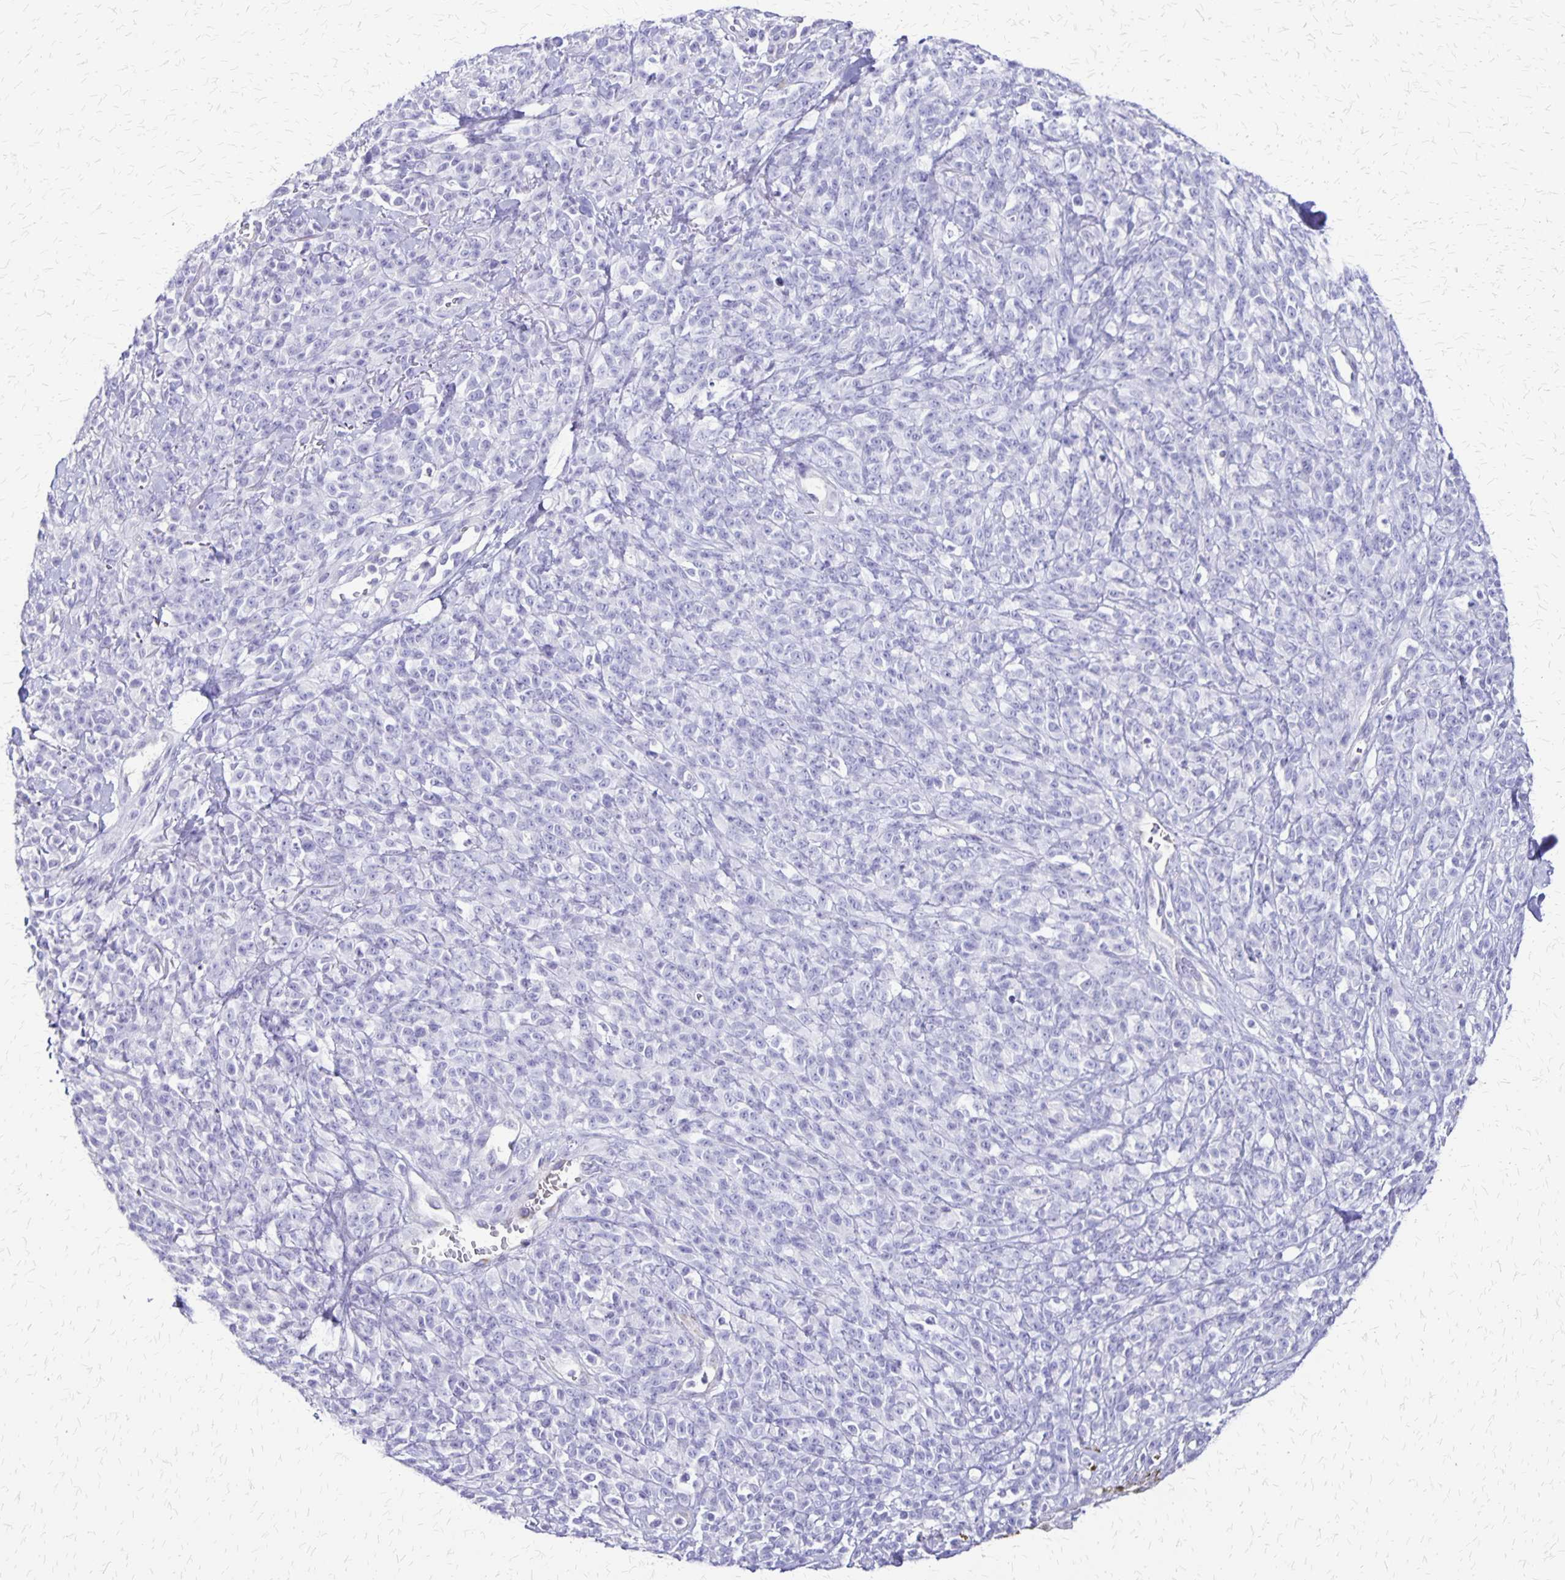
{"staining": {"intensity": "negative", "quantity": "none", "location": "none"}, "tissue": "melanoma", "cell_type": "Tumor cells", "image_type": "cancer", "snomed": [{"axis": "morphology", "description": "Malignant melanoma, NOS"}, {"axis": "topography", "description": "Skin"}, {"axis": "topography", "description": "Skin of trunk"}], "caption": "Immunohistochemistry photomicrograph of human malignant melanoma stained for a protein (brown), which shows no staining in tumor cells.", "gene": "SI", "patient": {"sex": "male", "age": 74}}